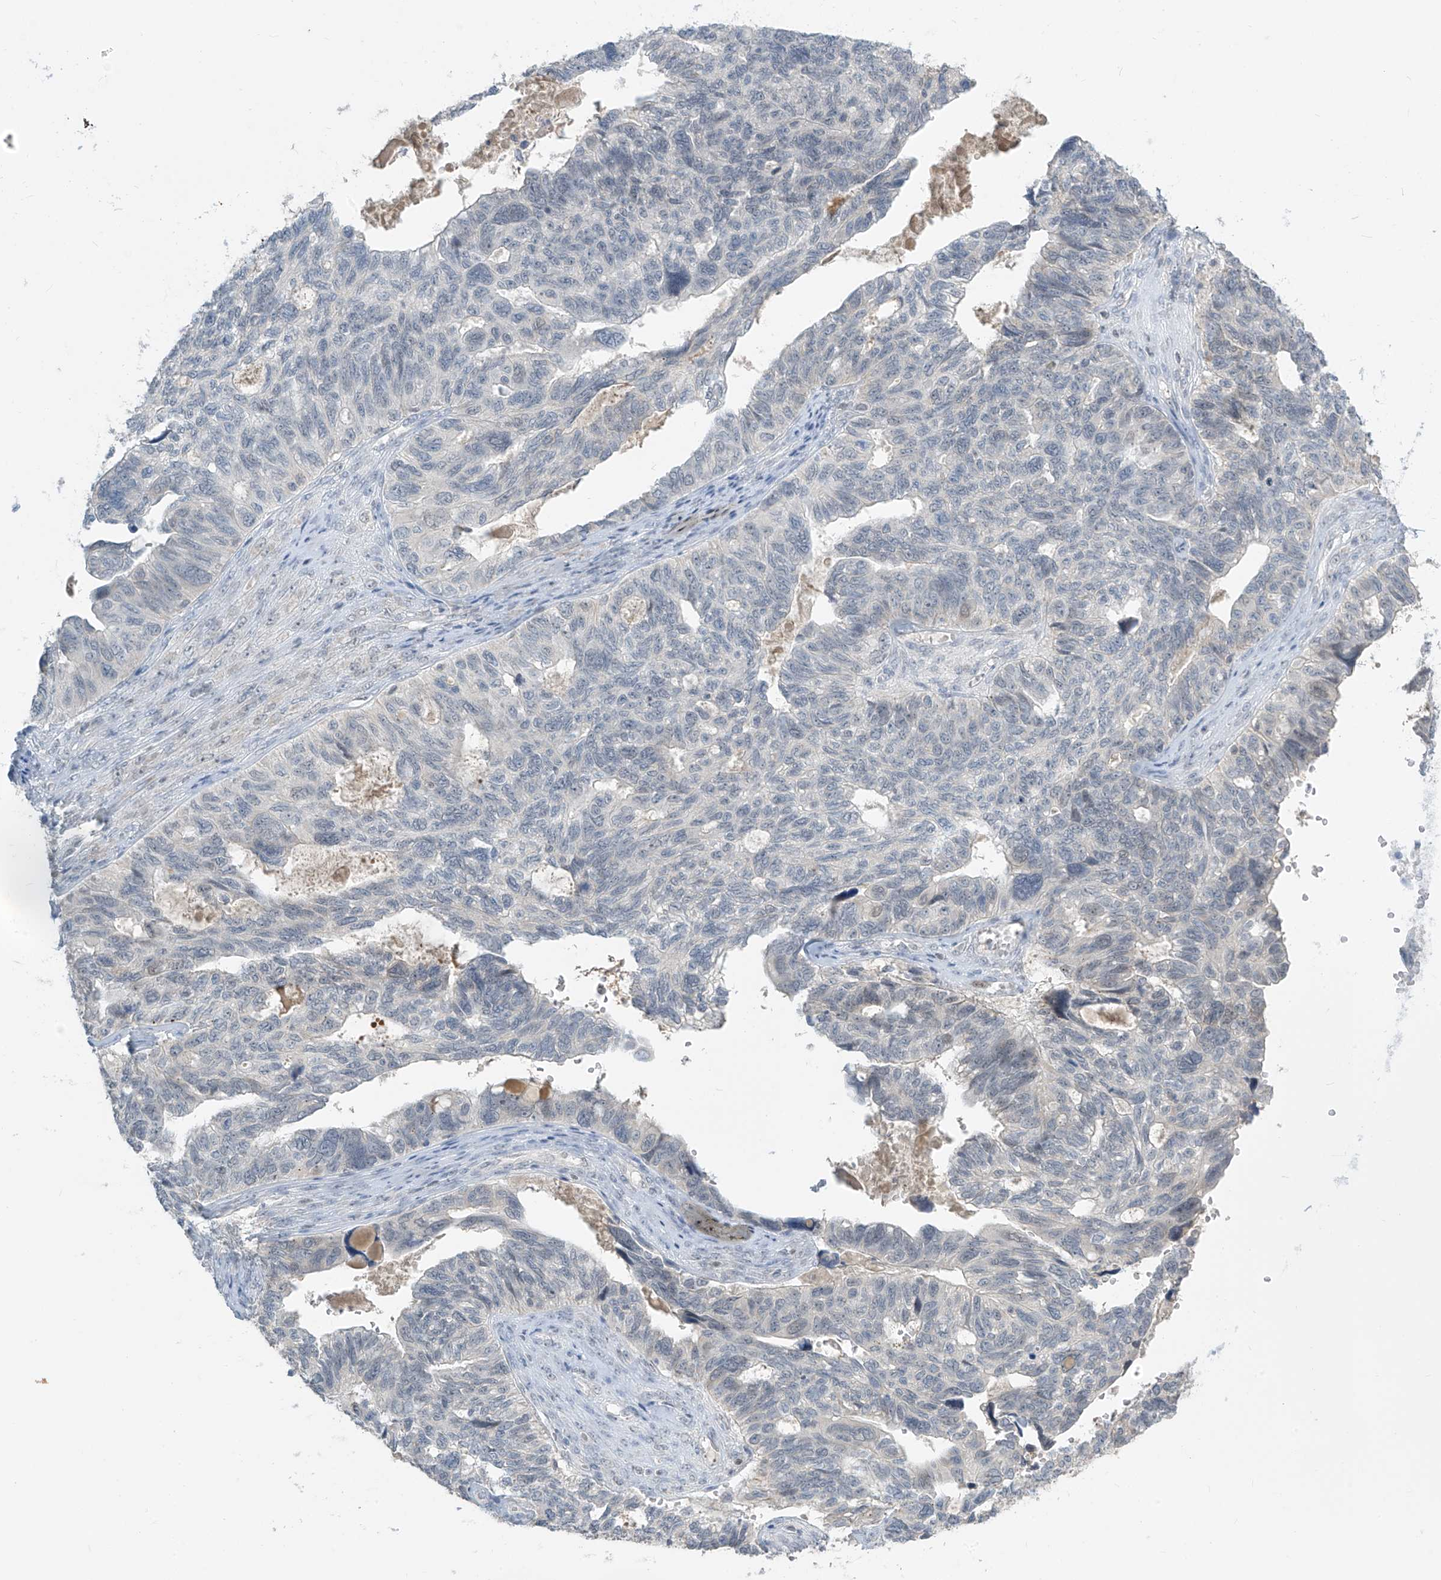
{"staining": {"intensity": "negative", "quantity": "none", "location": "none"}, "tissue": "ovarian cancer", "cell_type": "Tumor cells", "image_type": "cancer", "snomed": [{"axis": "morphology", "description": "Cystadenocarcinoma, serous, NOS"}, {"axis": "topography", "description": "Ovary"}], "caption": "Immunohistochemistry (IHC) of human ovarian cancer (serous cystadenocarcinoma) shows no expression in tumor cells.", "gene": "METAP1D", "patient": {"sex": "female", "age": 79}}